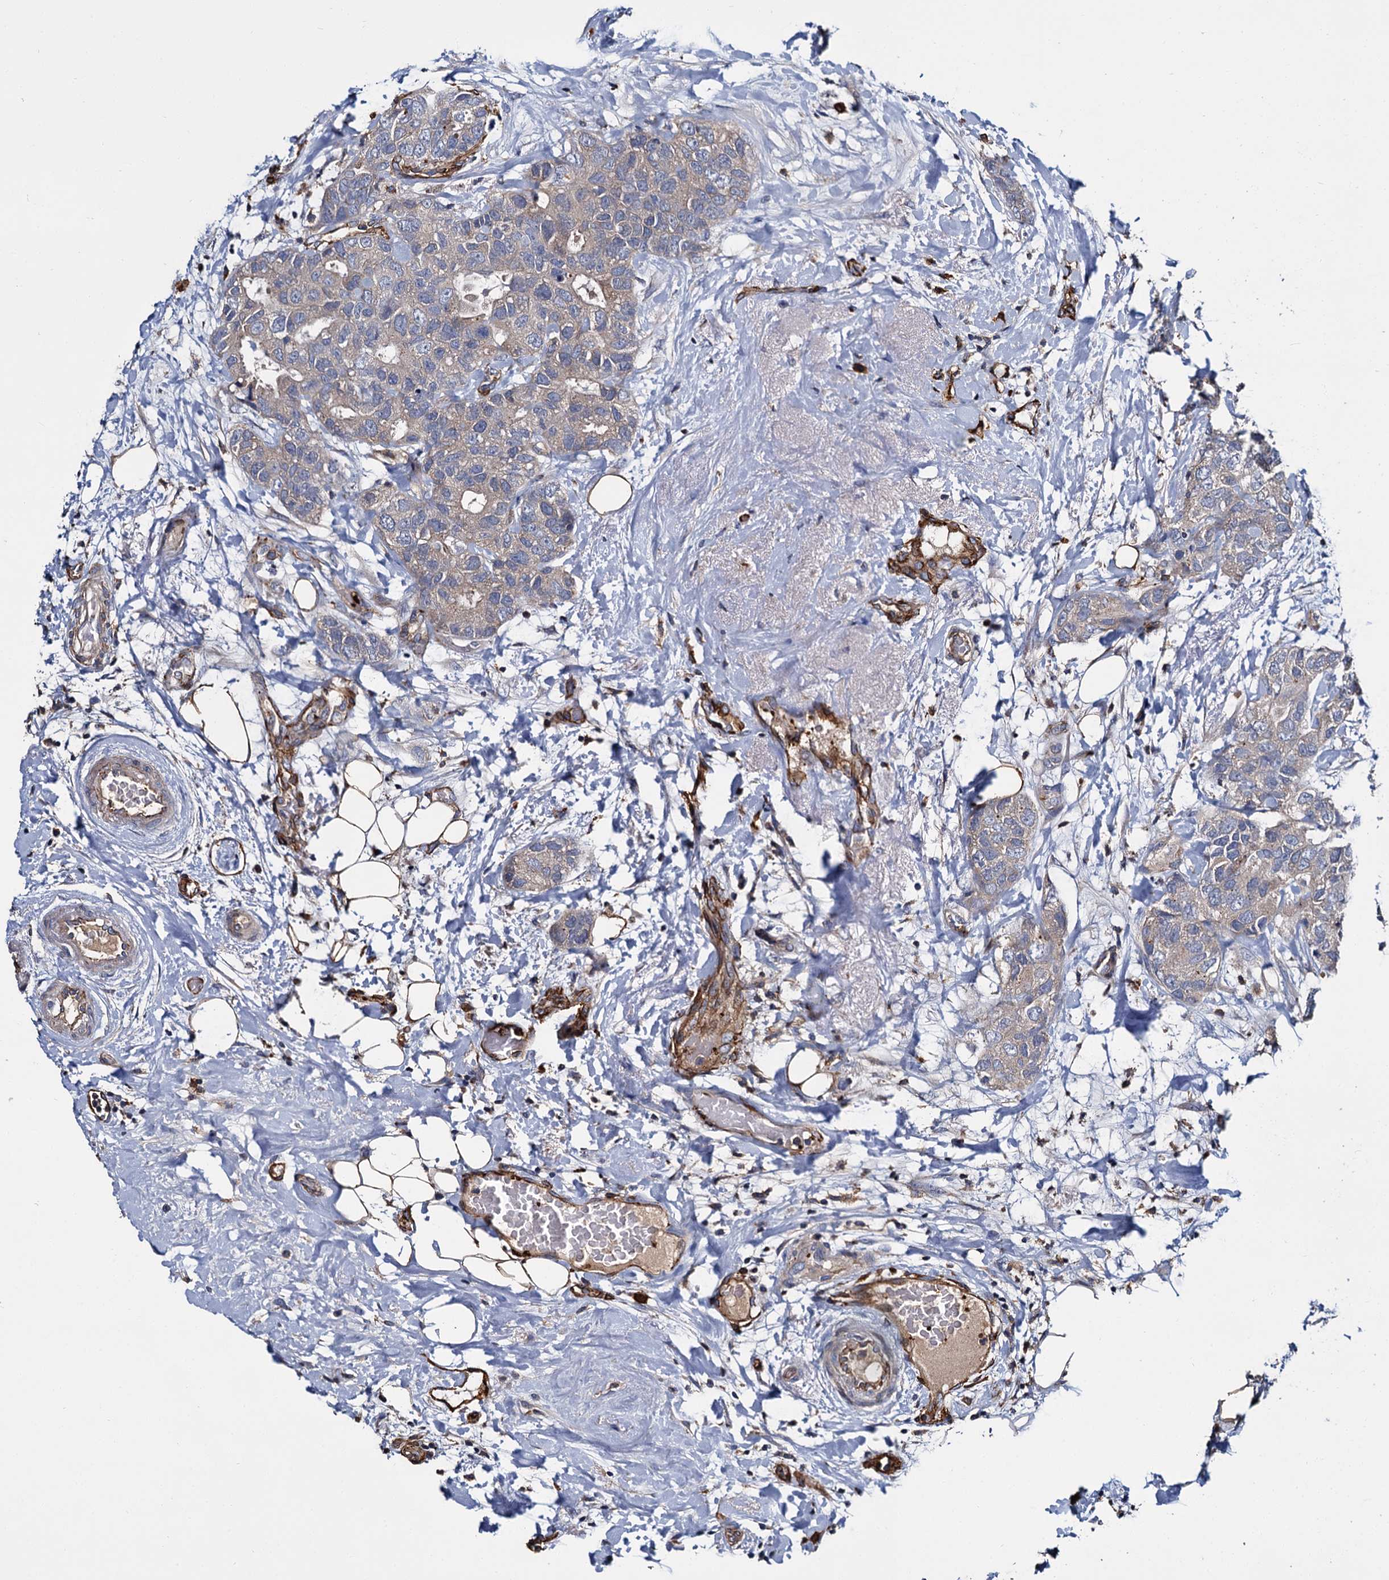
{"staining": {"intensity": "weak", "quantity": ">75%", "location": "cytoplasmic/membranous"}, "tissue": "breast cancer", "cell_type": "Tumor cells", "image_type": "cancer", "snomed": [{"axis": "morphology", "description": "Duct carcinoma"}, {"axis": "topography", "description": "Breast"}], "caption": "This is an image of IHC staining of breast cancer (intraductal carcinoma), which shows weak positivity in the cytoplasmic/membranous of tumor cells.", "gene": "CACNA1C", "patient": {"sex": "female", "age": 62}}